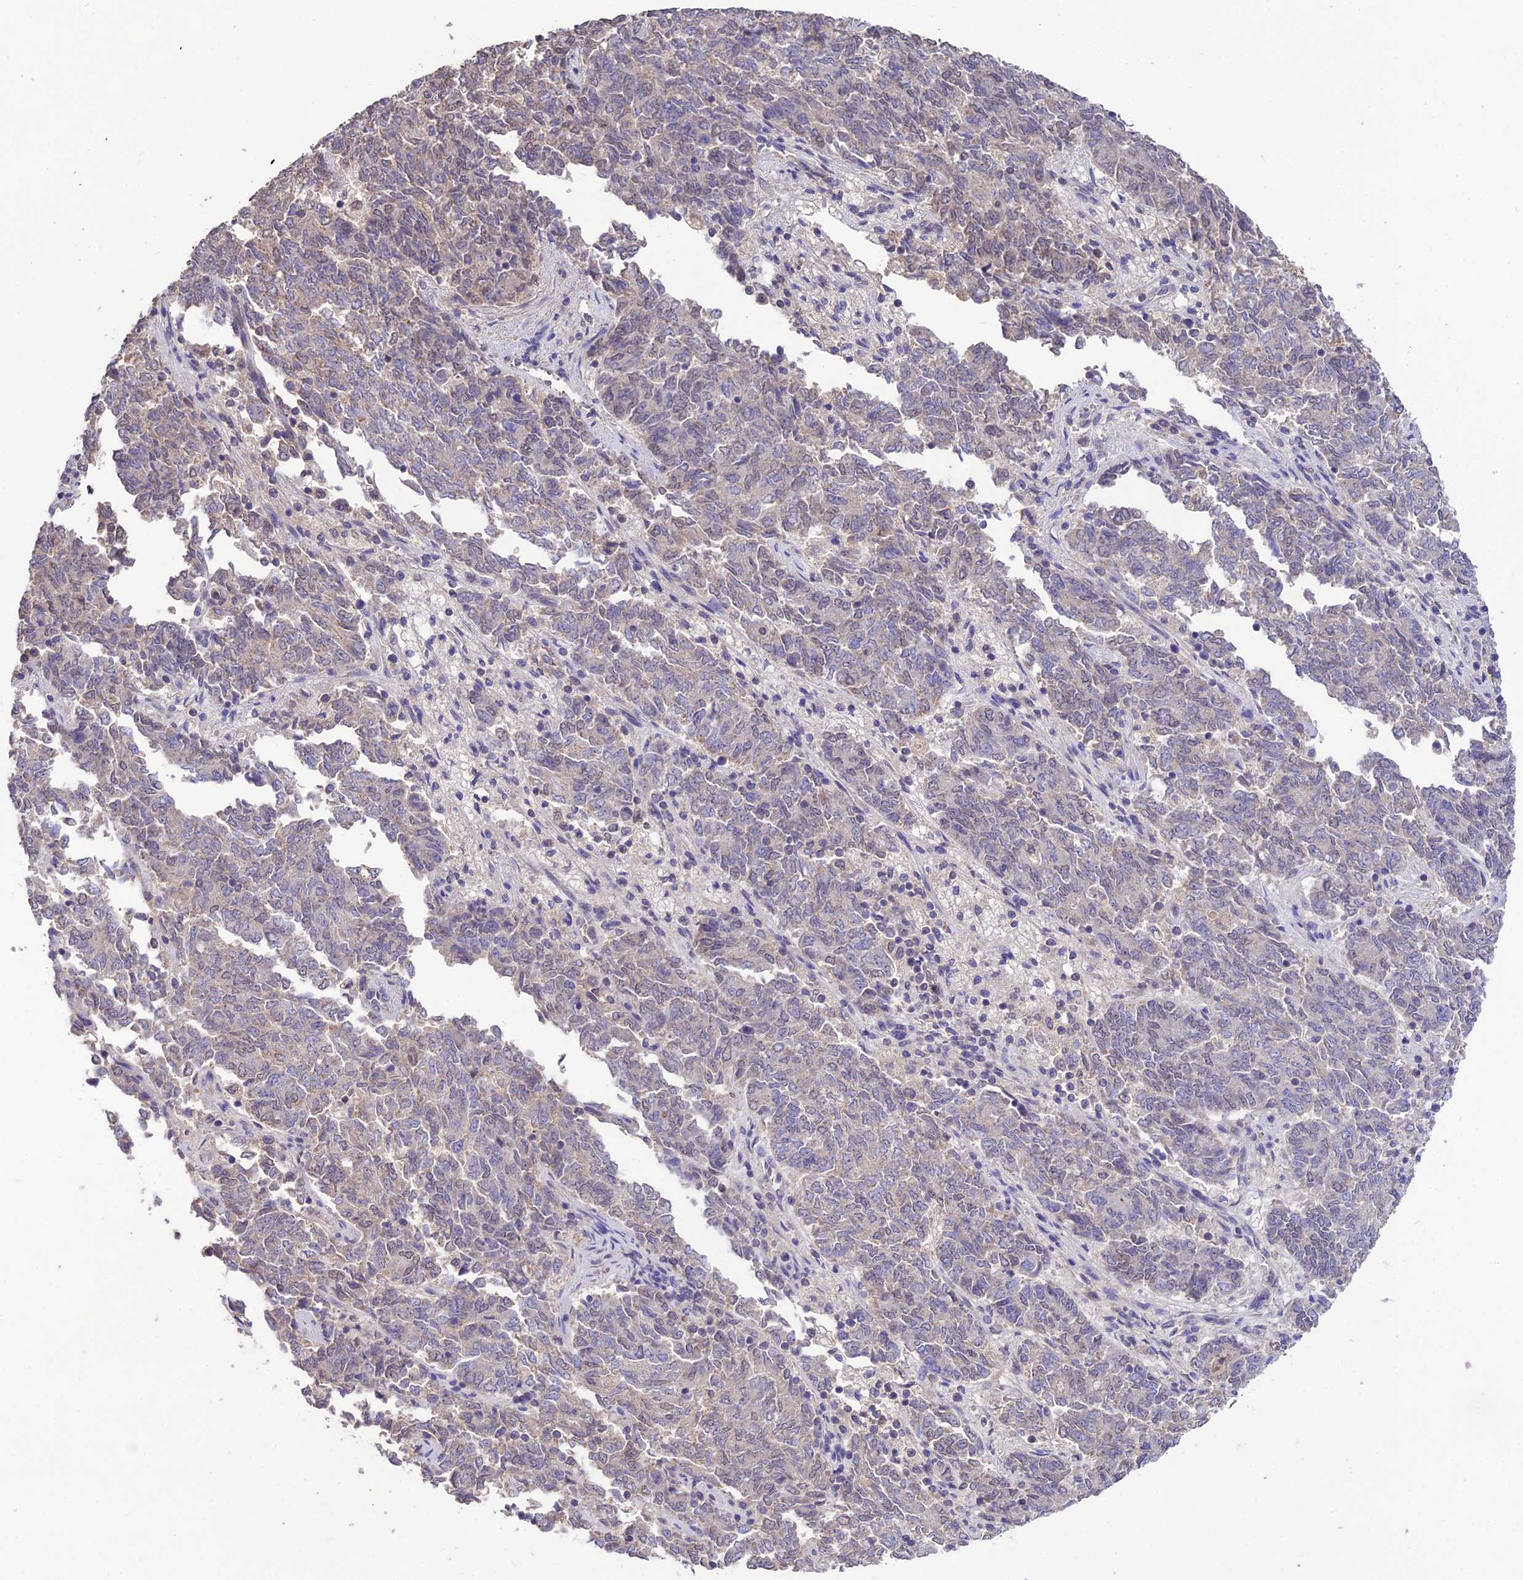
{"staining": {"intensity": "moderate", "quantity": "<25%", "location": "nuclear"}, "tissue": "endometrial cancer", "cell_type": "Tumor cells", "image_type": "cancer", "snomed": [{"axis": "morphology", "description": "Adenocarcinoma, NOS"}, {"axis": "topography", "description": "Endometrium"}], "caption": "Moderate nuclear staining is identified in about <25% of tumor cells in endometrial adenocarcinoma.", "gene": "PGK1", "patient": {"sex": "female", "age": 80}}